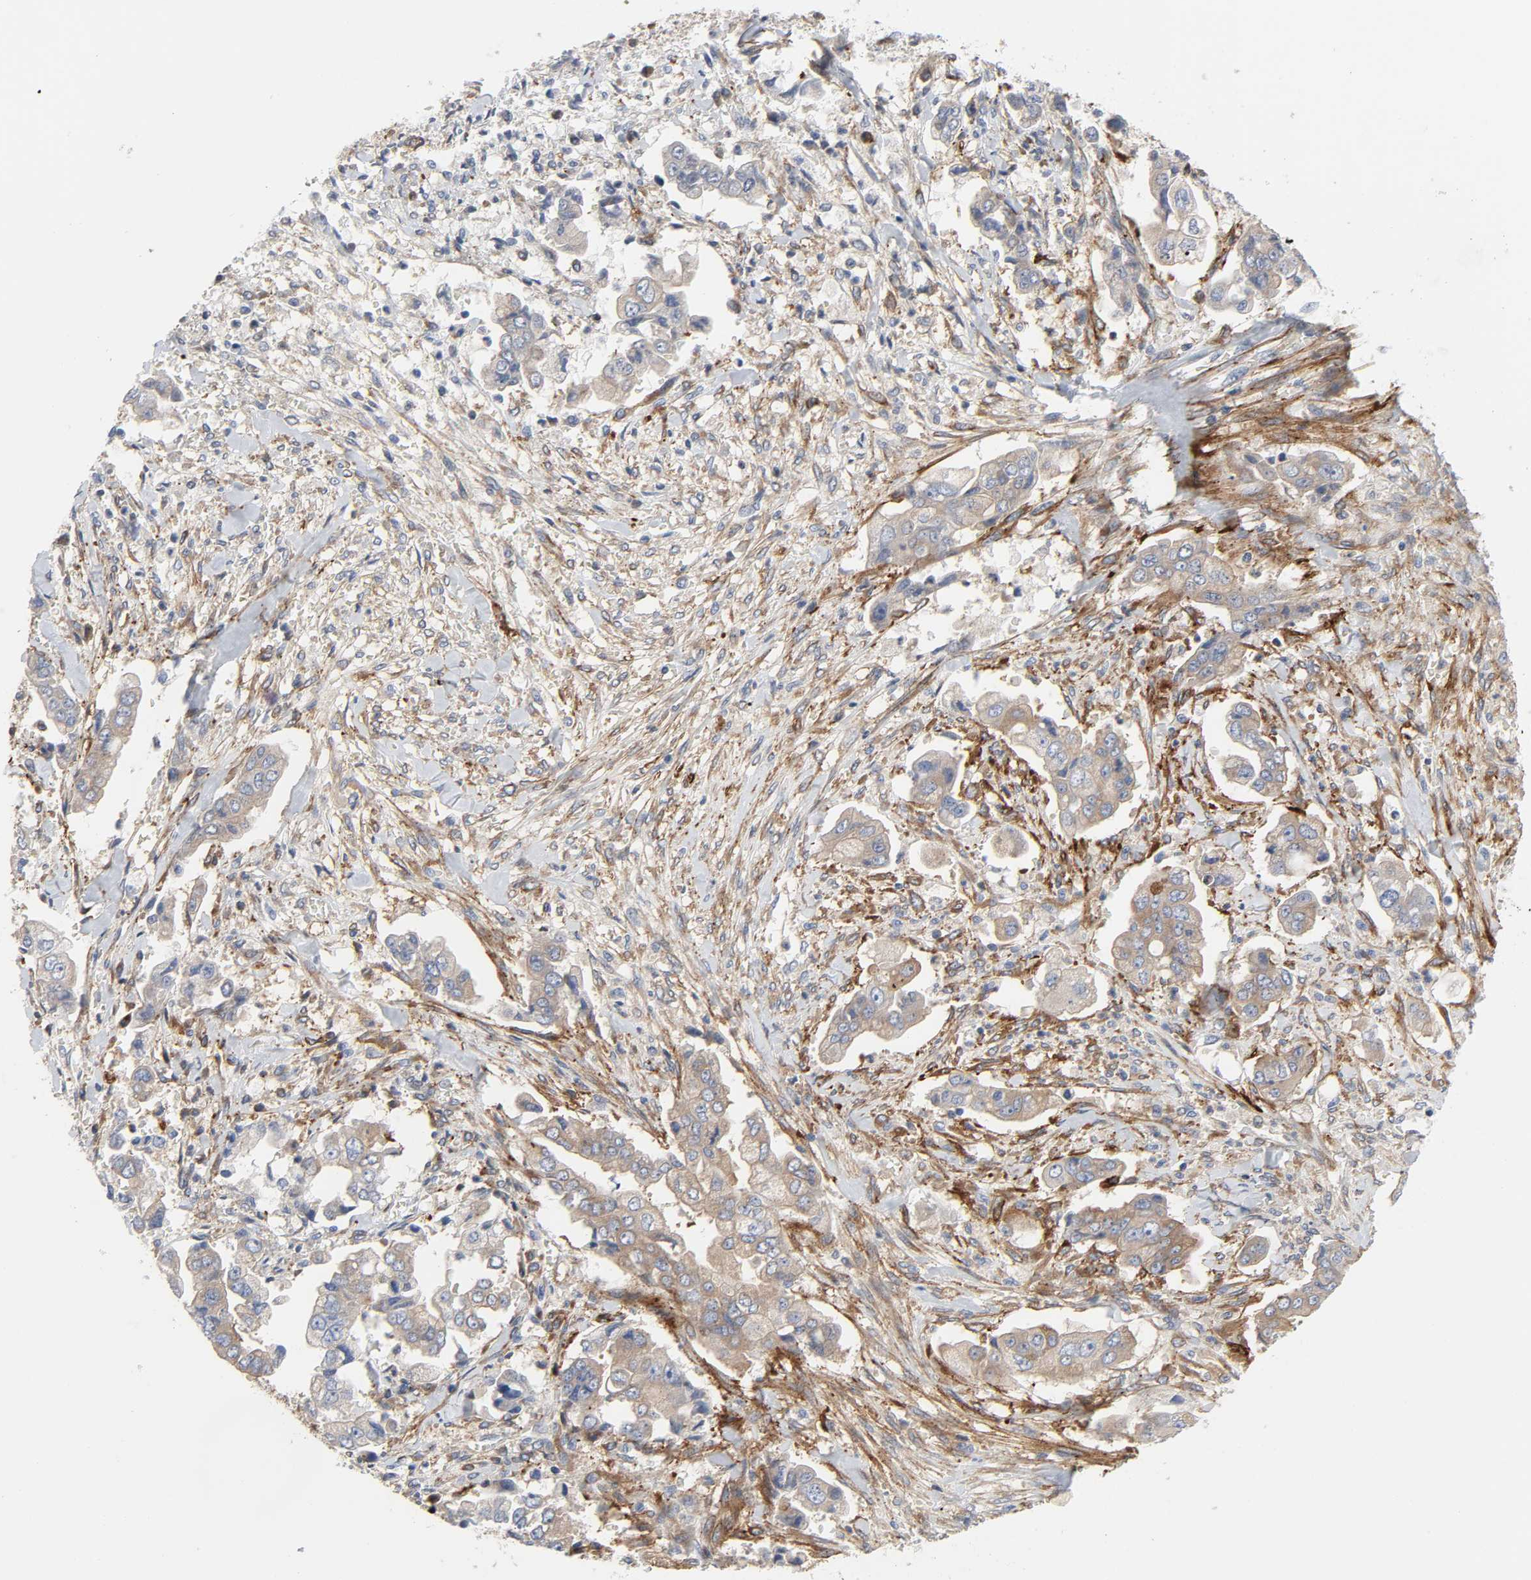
{"staining": {"intensity": "moderate", "quantity": ">75%", "location": "cytoplasmic/membranous"}, "tissue": "stomach cancer", "cell_type": "Tumor cells", "image_type": "cancer", "snomed": [{"axis": "morphology", "description": "Adenocarcinoma, NOS"}, {"axis": "topography", "description": "Stomach"}], "caption": "Stomach cancer was stained to show a protein in brown. There is medium levels of moderate cytoplasmic/membranous expression in approximately >75% of tumor cells.", "gene": "ARHGAP1", "patient": {"sex": "male", "age": 62}}